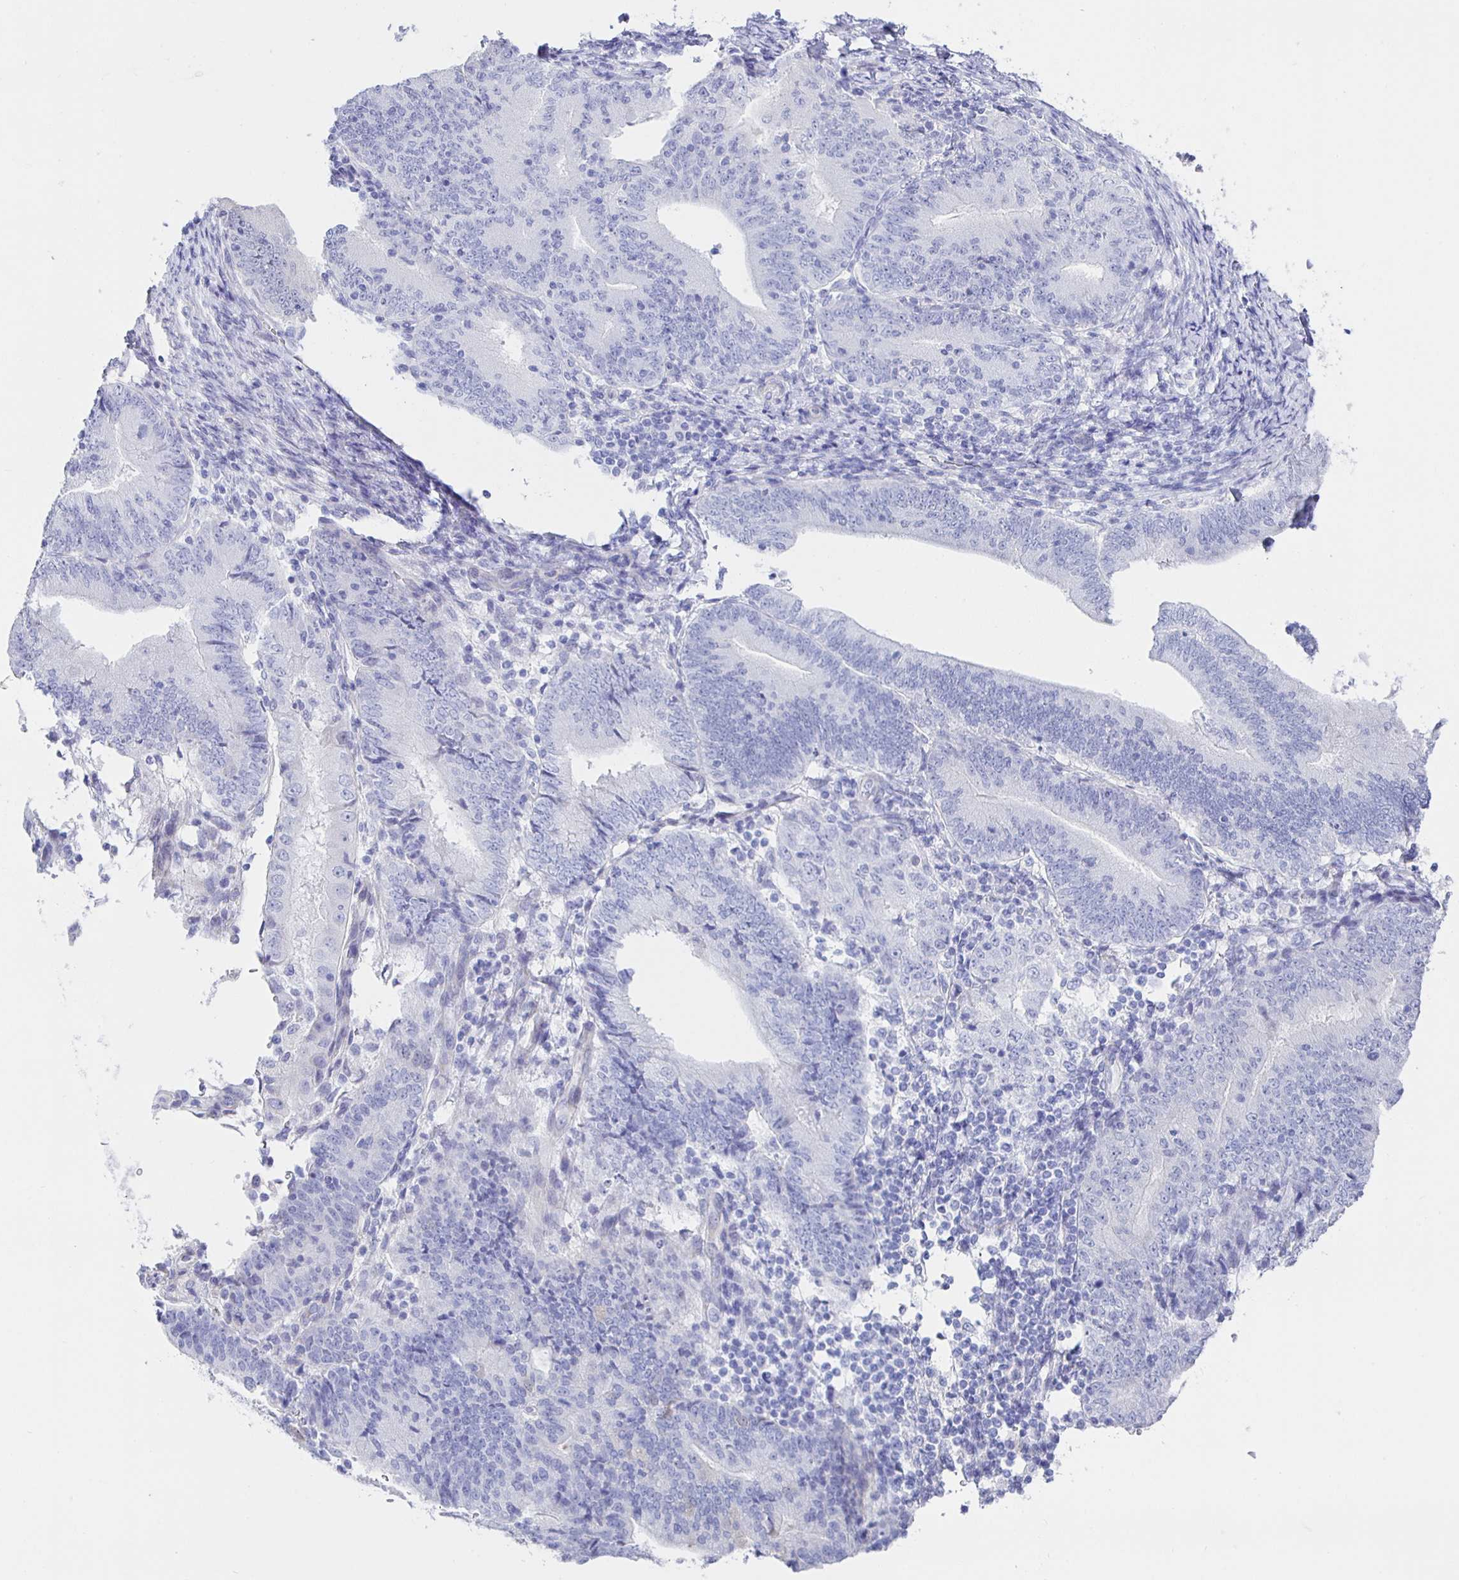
{"staining": {"intensity": "negative", "quantity": "none", "location": "none"}, "tissue": "endometrial cancer", "cell_type": "Tumor cells", "image_type": "cancer", "snomed": [{"axis": "morphology", "description": "Adenocarcinoma, NOS"}, {"axis": "topography", "description": "Endometrium"}], "caption": "Histopathology image shows no significant protein expression in tumor cells of adenocarcinoma (endometrial).", "gene": "HSPA4L", "patient": {"sex": "female", "age": 70}}